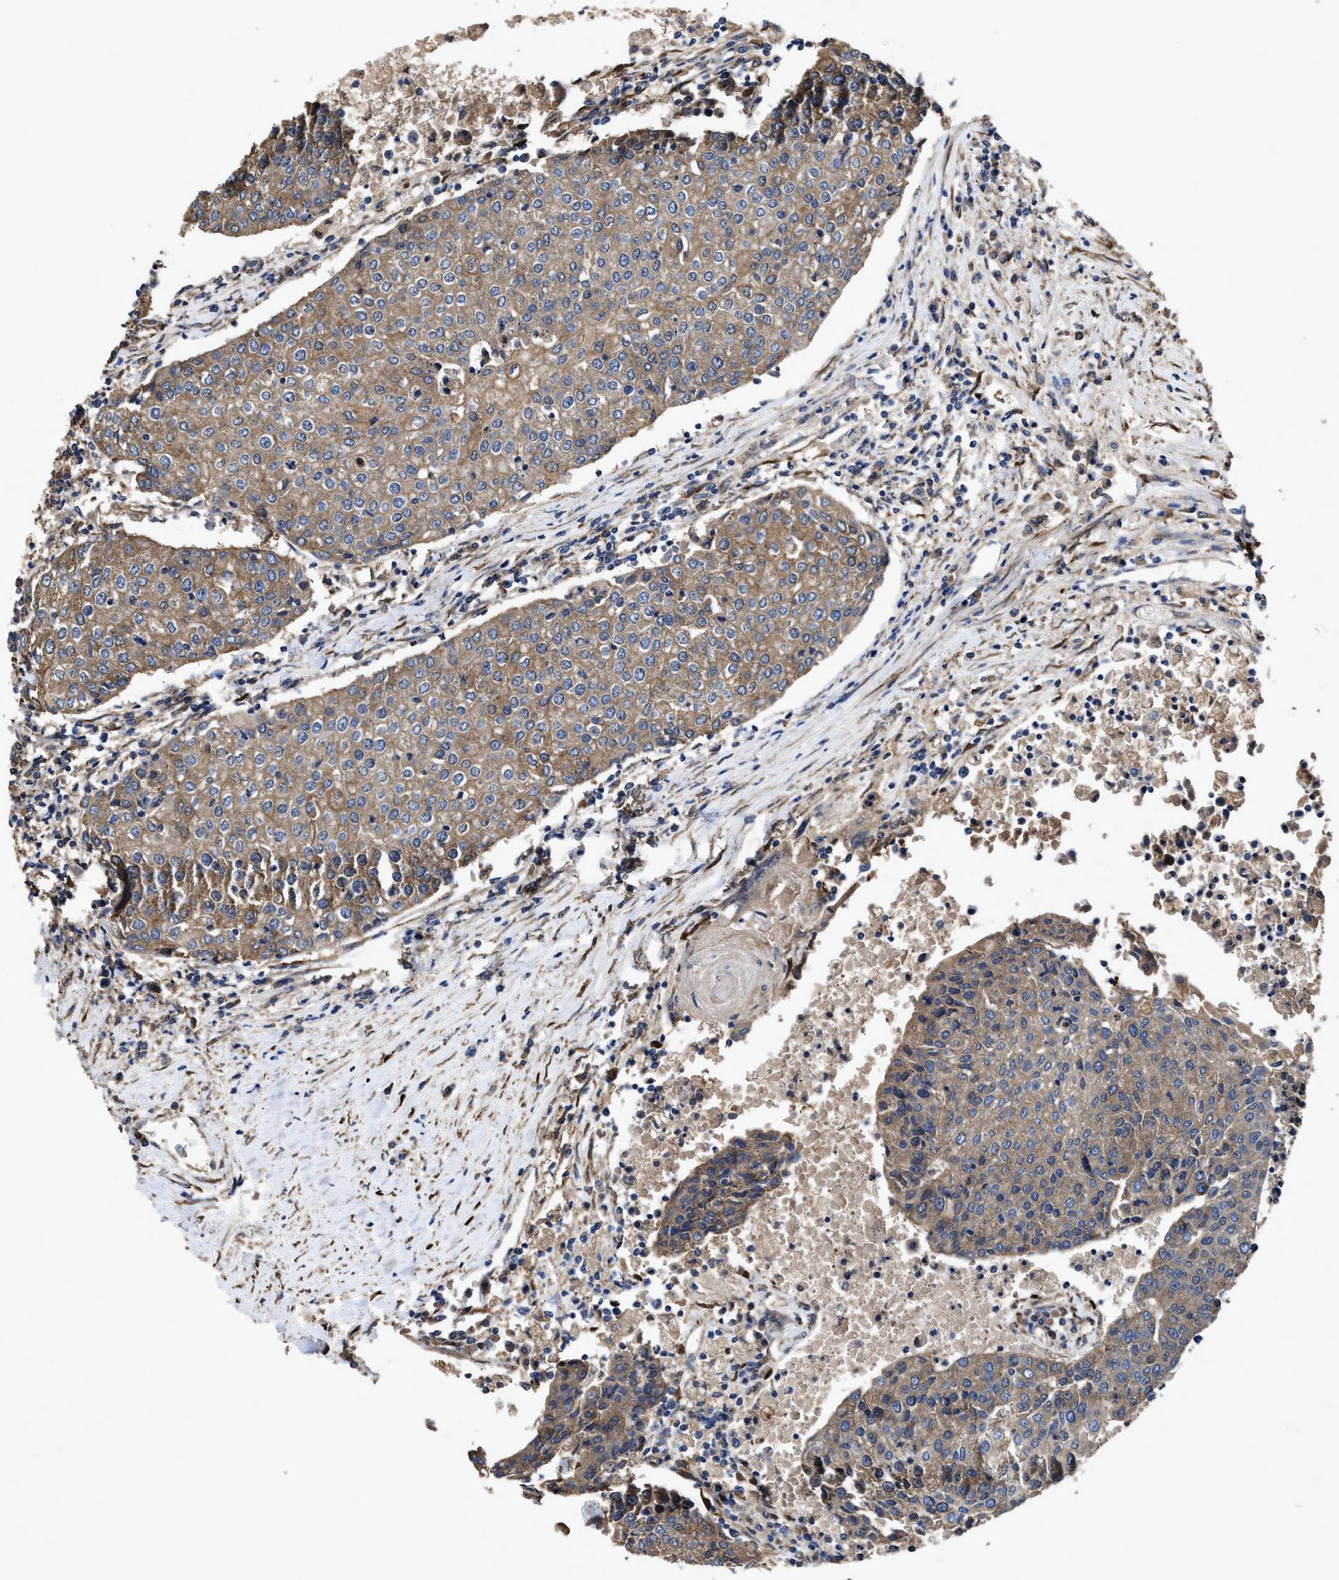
{"staining": {"intensity": "moderate", "quantity": ">75%", "location": "cytoplasmic/membranous"}, "tissue": "urothelial cancer", "cell_type": "Tumor cells", "image_type": "cancer", "snomed": [{"axis": "morphology", "description": "Urothelial carcinoma, High grade"}, {"axis": "topography", "description": "Urinary bladder"}], "caption": "This micrograph demonstrates IHC staining of high-grade urothelial carcinoma, with medium moderate cytoplasmic/membranous positivity in about >75% of tumor cells.", "gene": "IDNK", "patient": {"sex": "female", "age": 85}}